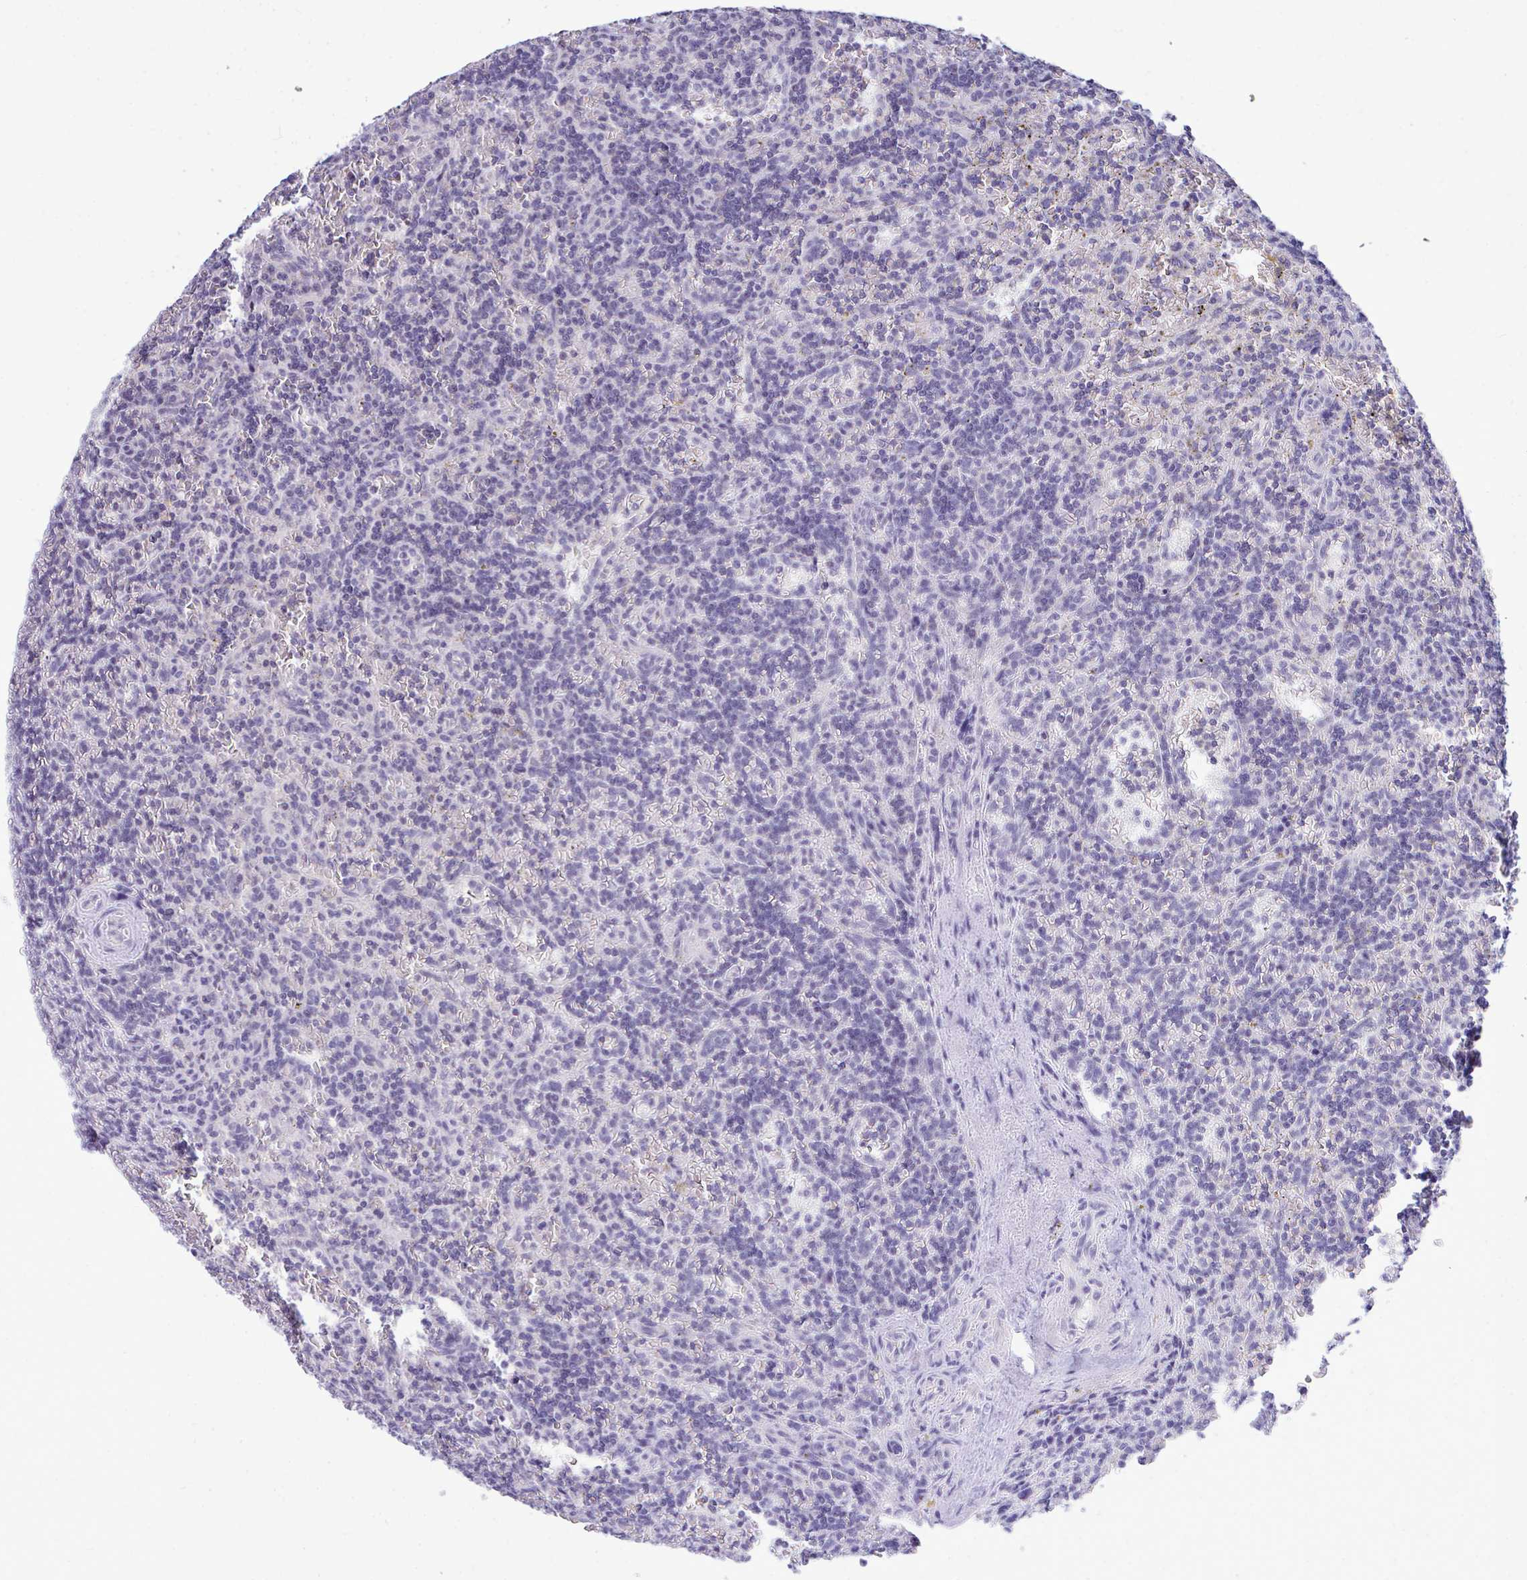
{"staining": {"intensity": "negative", "quantity": "none", "location": "none"}, "tissue": "lymphoma", "cell_type": "Tumor cells", "image_type": "cancer", "snomed": [{"axis": "morphology", "description": "Malignant lymphoma, non-Hodgkin's type, Low grade"}, {"axis": "topography", "description": "Spleen"}], "caption": "This histopathology image is of low-grade malignant lymphoma, non-Hodgkin's type stained with IHC to label a protein in brown with the nuclei are counter-stained blue. There is no positivity in tumor cells.", "gene": "PIGK", "patient": {"sex": "male", "age": 73}}